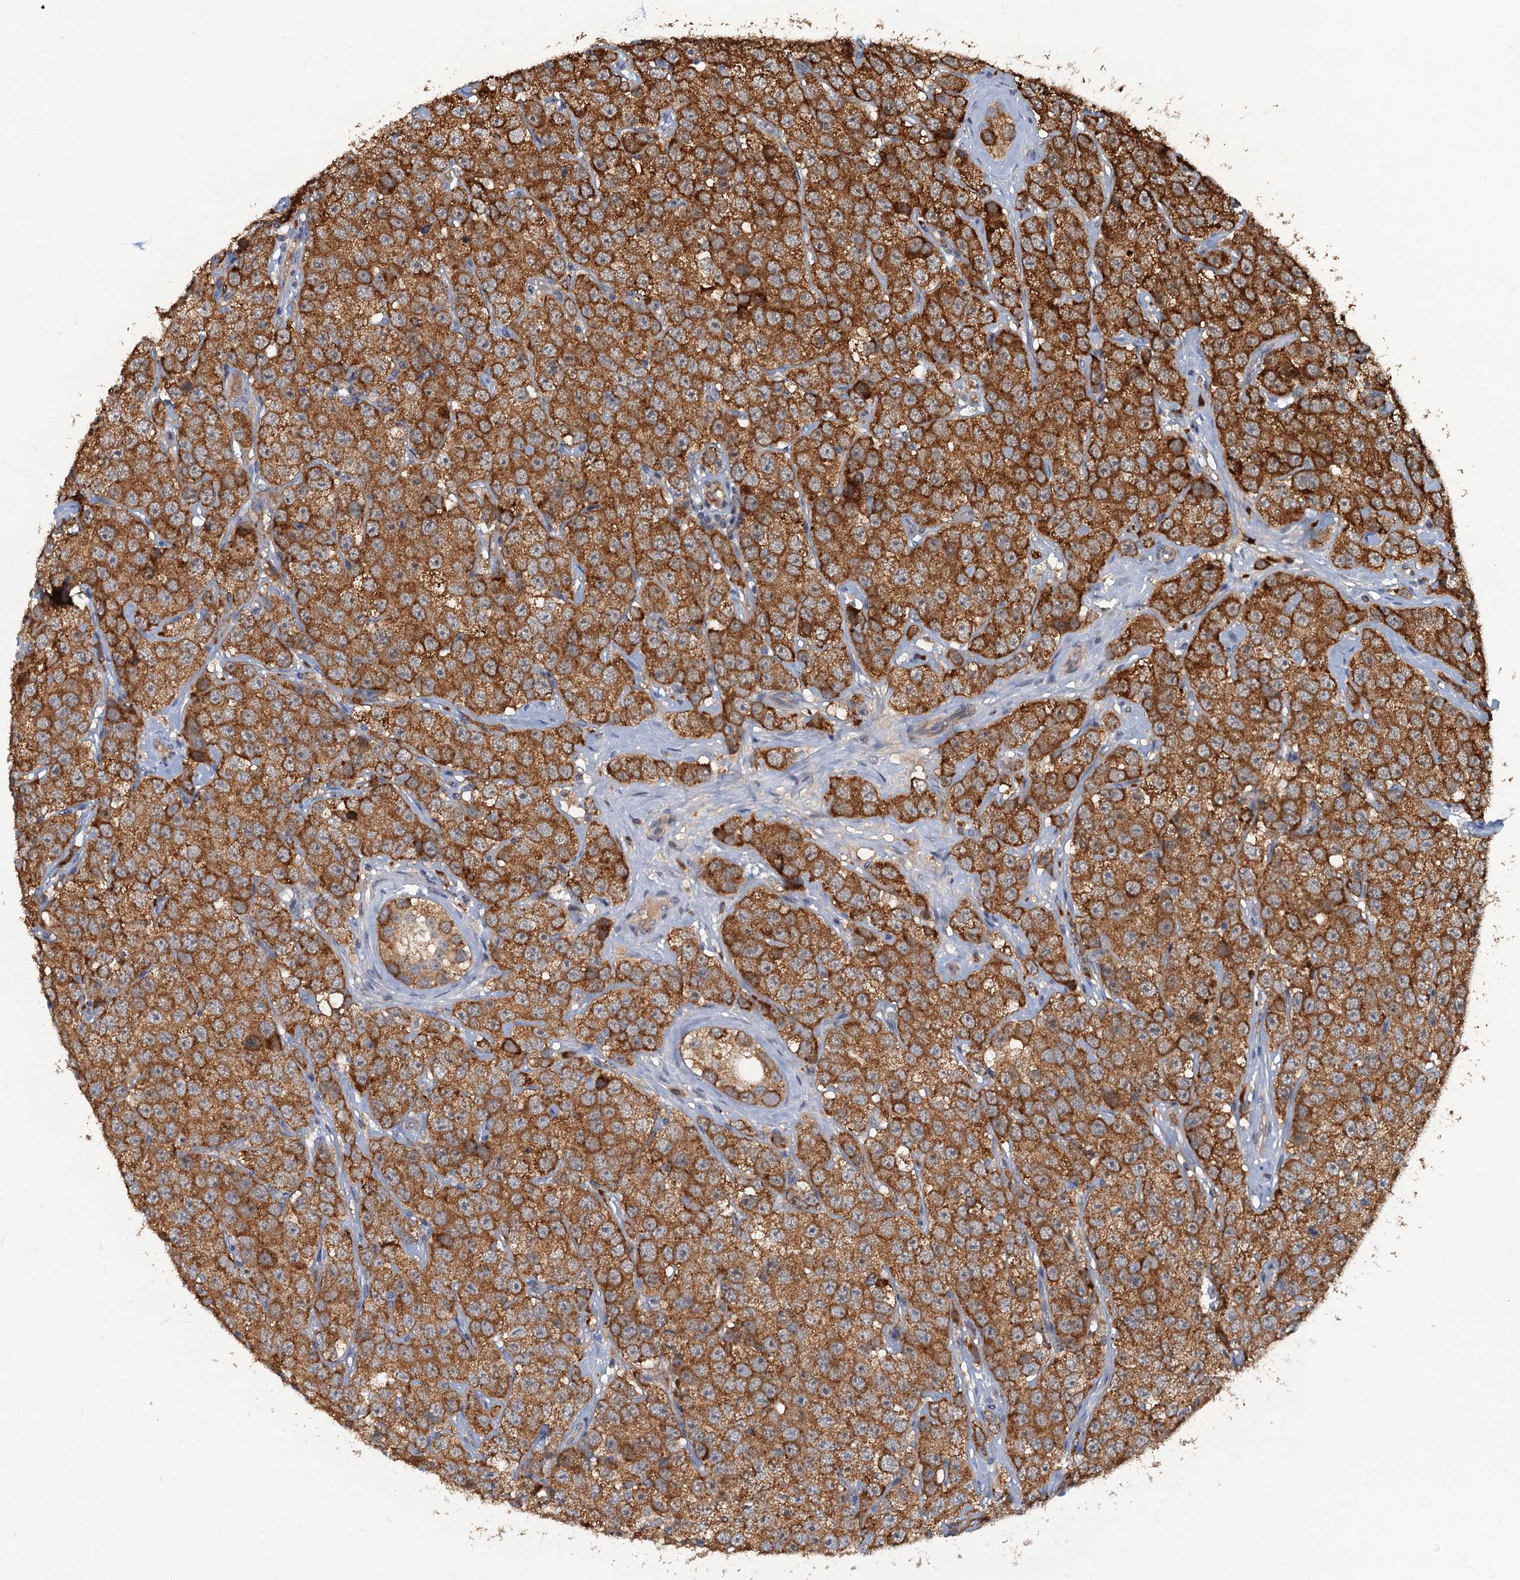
{"staining": {"intensity": "strong", "quantity": ">75%", "location": "cytoplasmic/membranous"}, "tissue": "testis cancer", "cell_type": "Tumor cells", "image_type": "cancer", "snomed": [{"axis": "morphology", "description": "Seminoma, NOS"}, {"axis": "topography", "description": "Testis"}], "caption": "Immunohistochemical staining of human seminoma (testis) displays high levels of strong cytoplasmic/membranous positivity in approximately >75% of tumor cells.", "gene": "WDCP", "patient": {"sex": "male", "age": 28}}